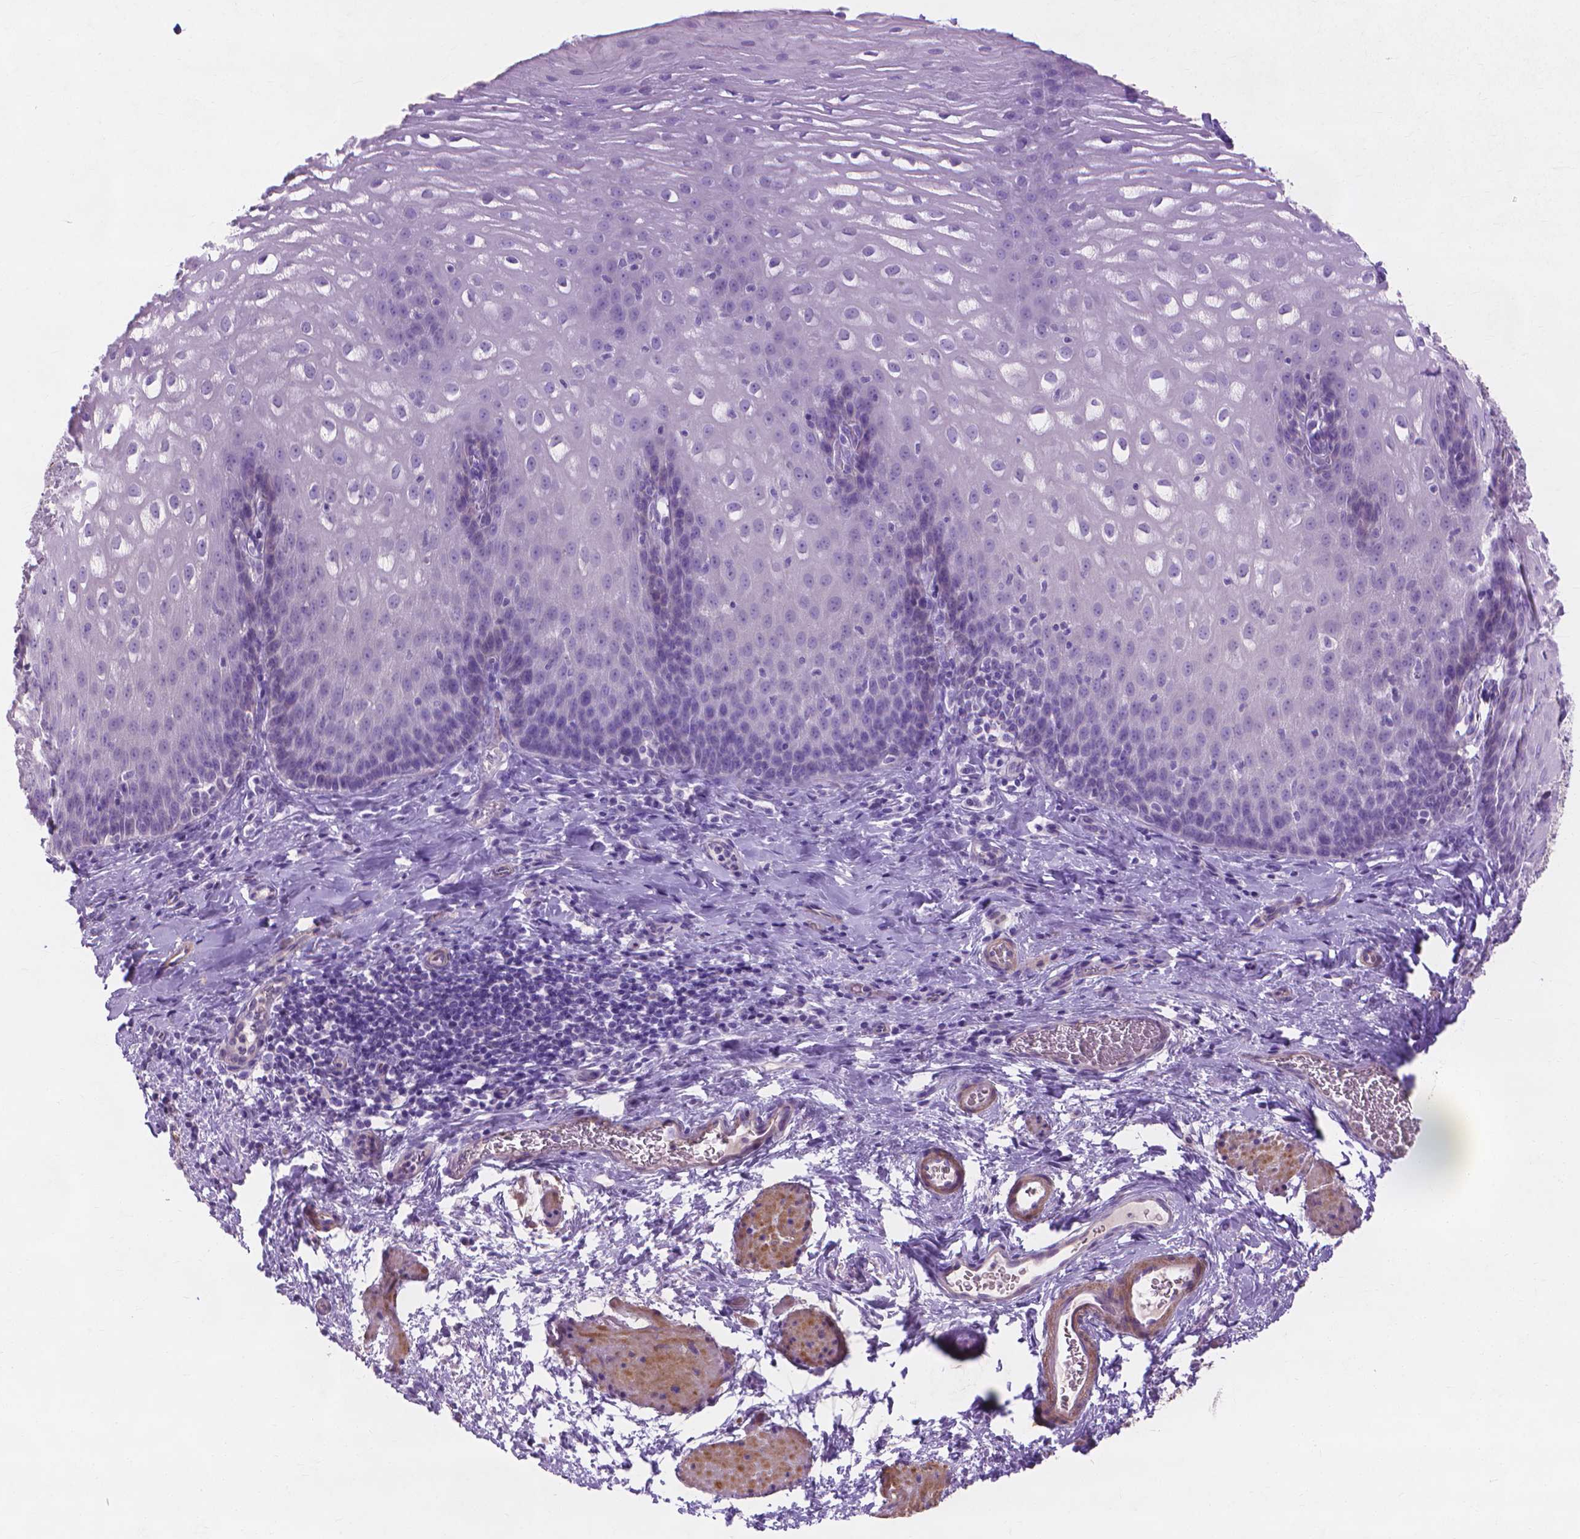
{"staining": {"intensity": "negative", "quantity": "none", "location": "none"}, "tissue": "esophagus", "cell_type": "Squamous epithelial cells", "image_type": "normal", "snomed": [{"axis": "morphology", "description": "Normal tissue, NOS"}, {"axis": "topography", "description": "Esophagus"}], "caption": "An immunohistochemistry (IHC) photomicrograph of benign esophagus is shown. There is no staining in squamous epithelial cells of esophagus.", "gene": "MBLAC1", "patient": {"sex": "male", "age": 68}}